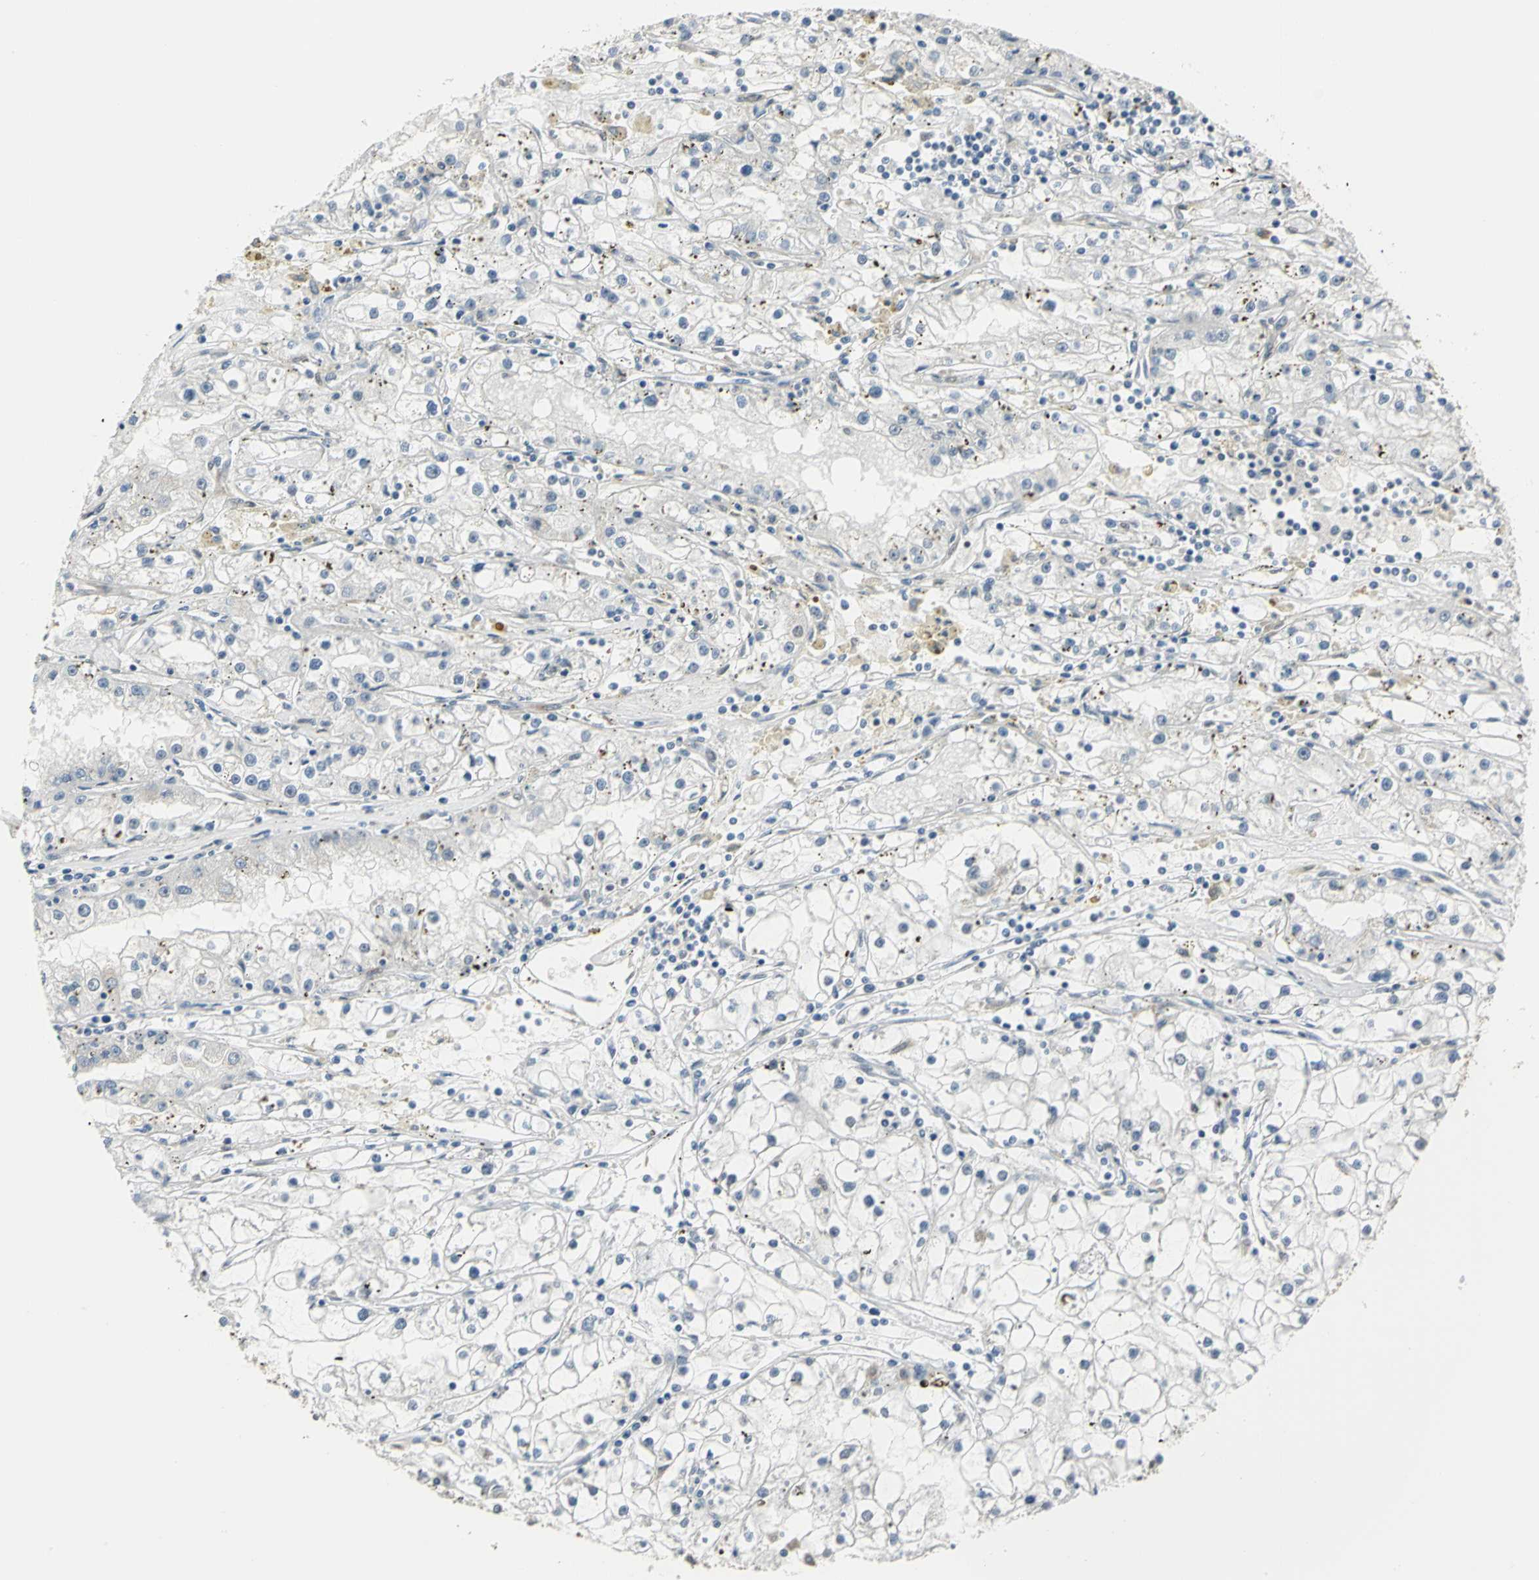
{"staining": {"intensity": "negative", "quantity": "none", "location": "none"}, "tissue": "renal cancer", "cell_type": "Tumor cells", "image_type": "cancer", "snomed": [{"axis": "morphology", "description": "Adenocarcinoma, NOS"}, {"axis": "topography", "description": "Kidney"}], "caption": "Tumor cells show no significant expression in renal cancer.", "gene": "DDX5", "patient": {"sex": "male", "age": 56}}